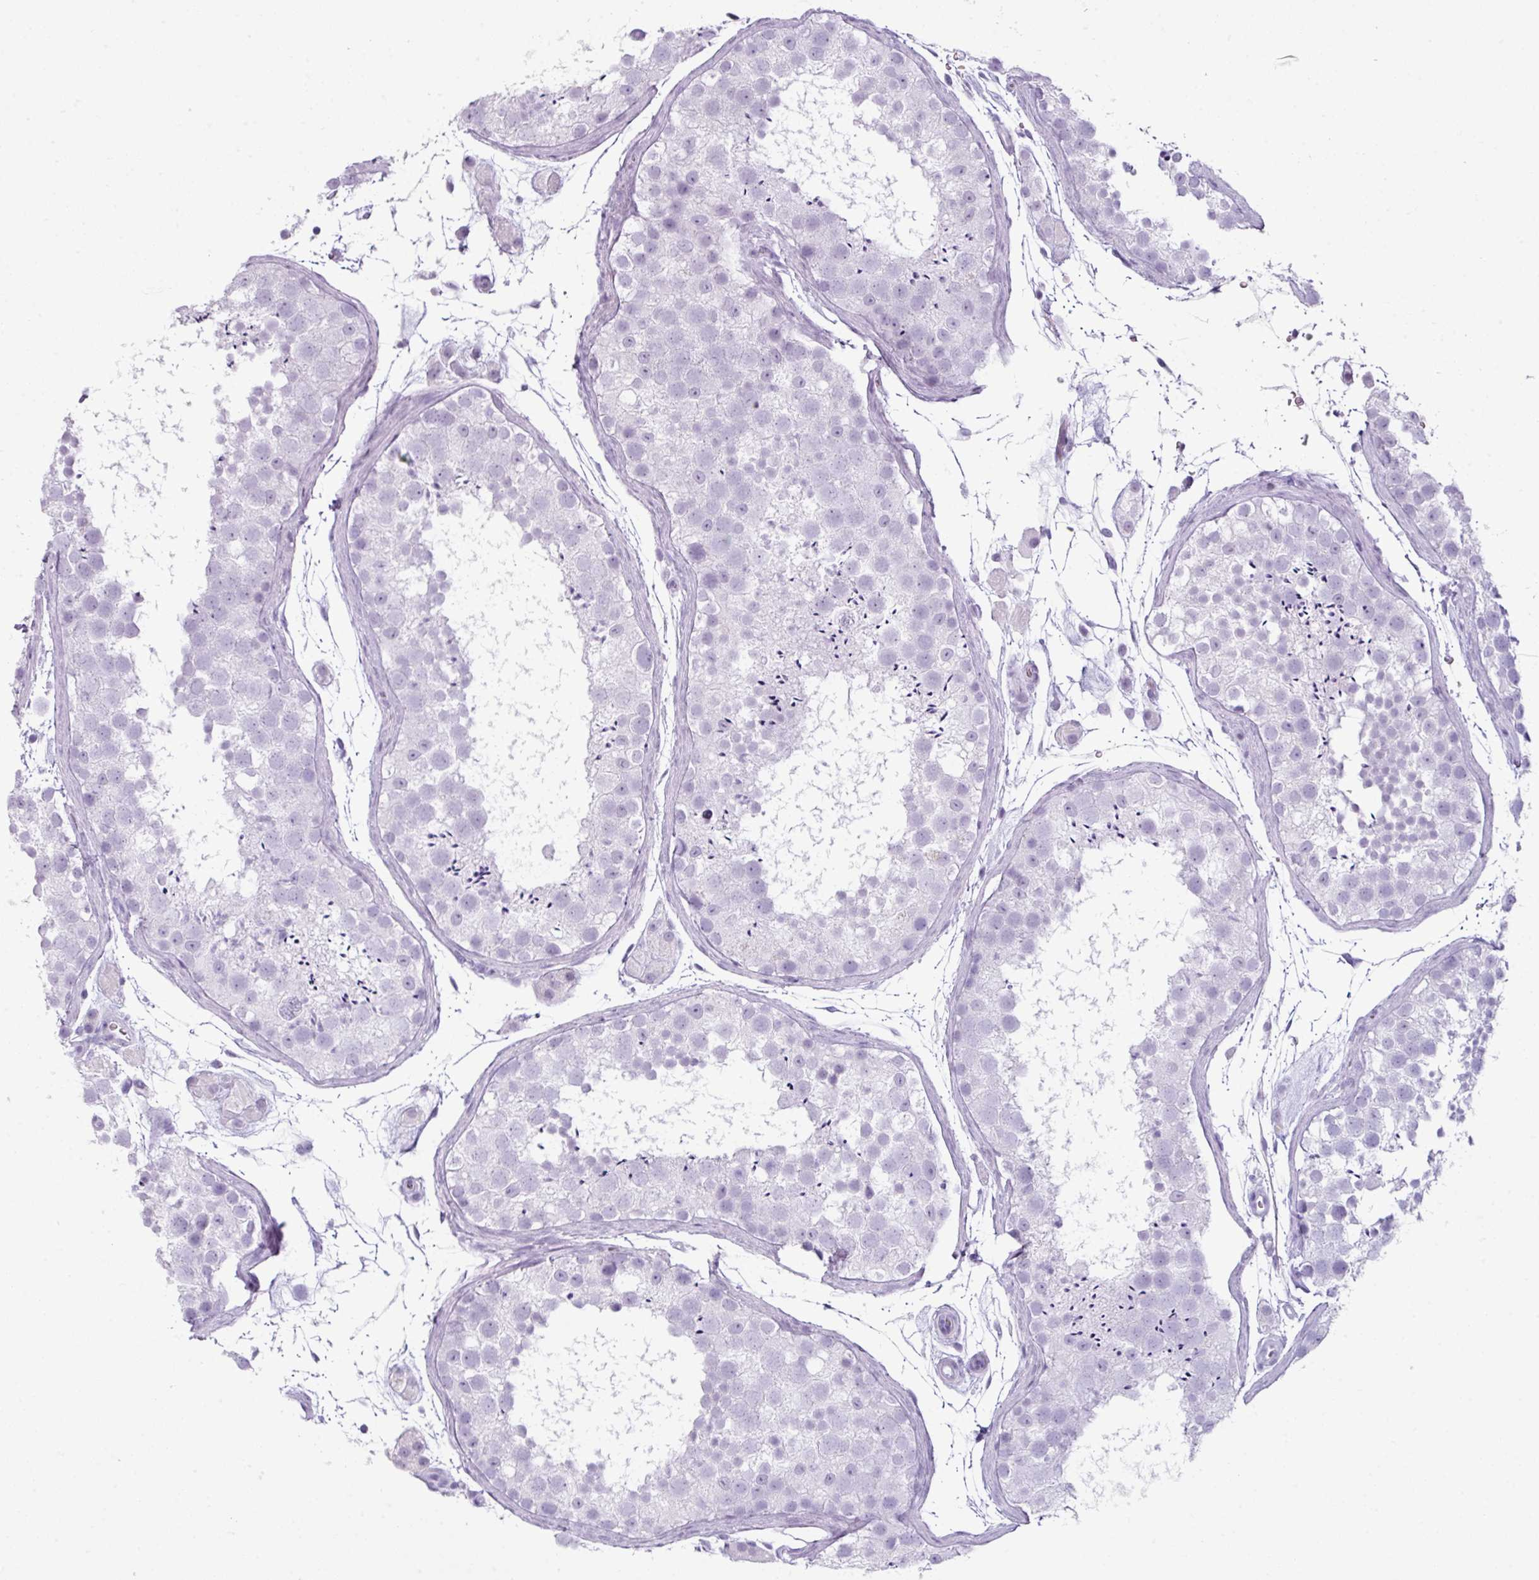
{"staining": {"intensity": "negative", "quantity": "none", "location": "none"}, "tissue": "testis", "cell_type": "Cells in seminiferous ducts", "image_type": "normal", "snomed": [{"axis": "morphology", "description": "Normal tissue, NOS"}, {"axis": "topography", "description": "Testis"}], "caption": "Image shows no significant protein expression in cells in seminiferous ducts of benign testis.", "gene": "SCT", "patient": {"sex": "male", "age": 41}}